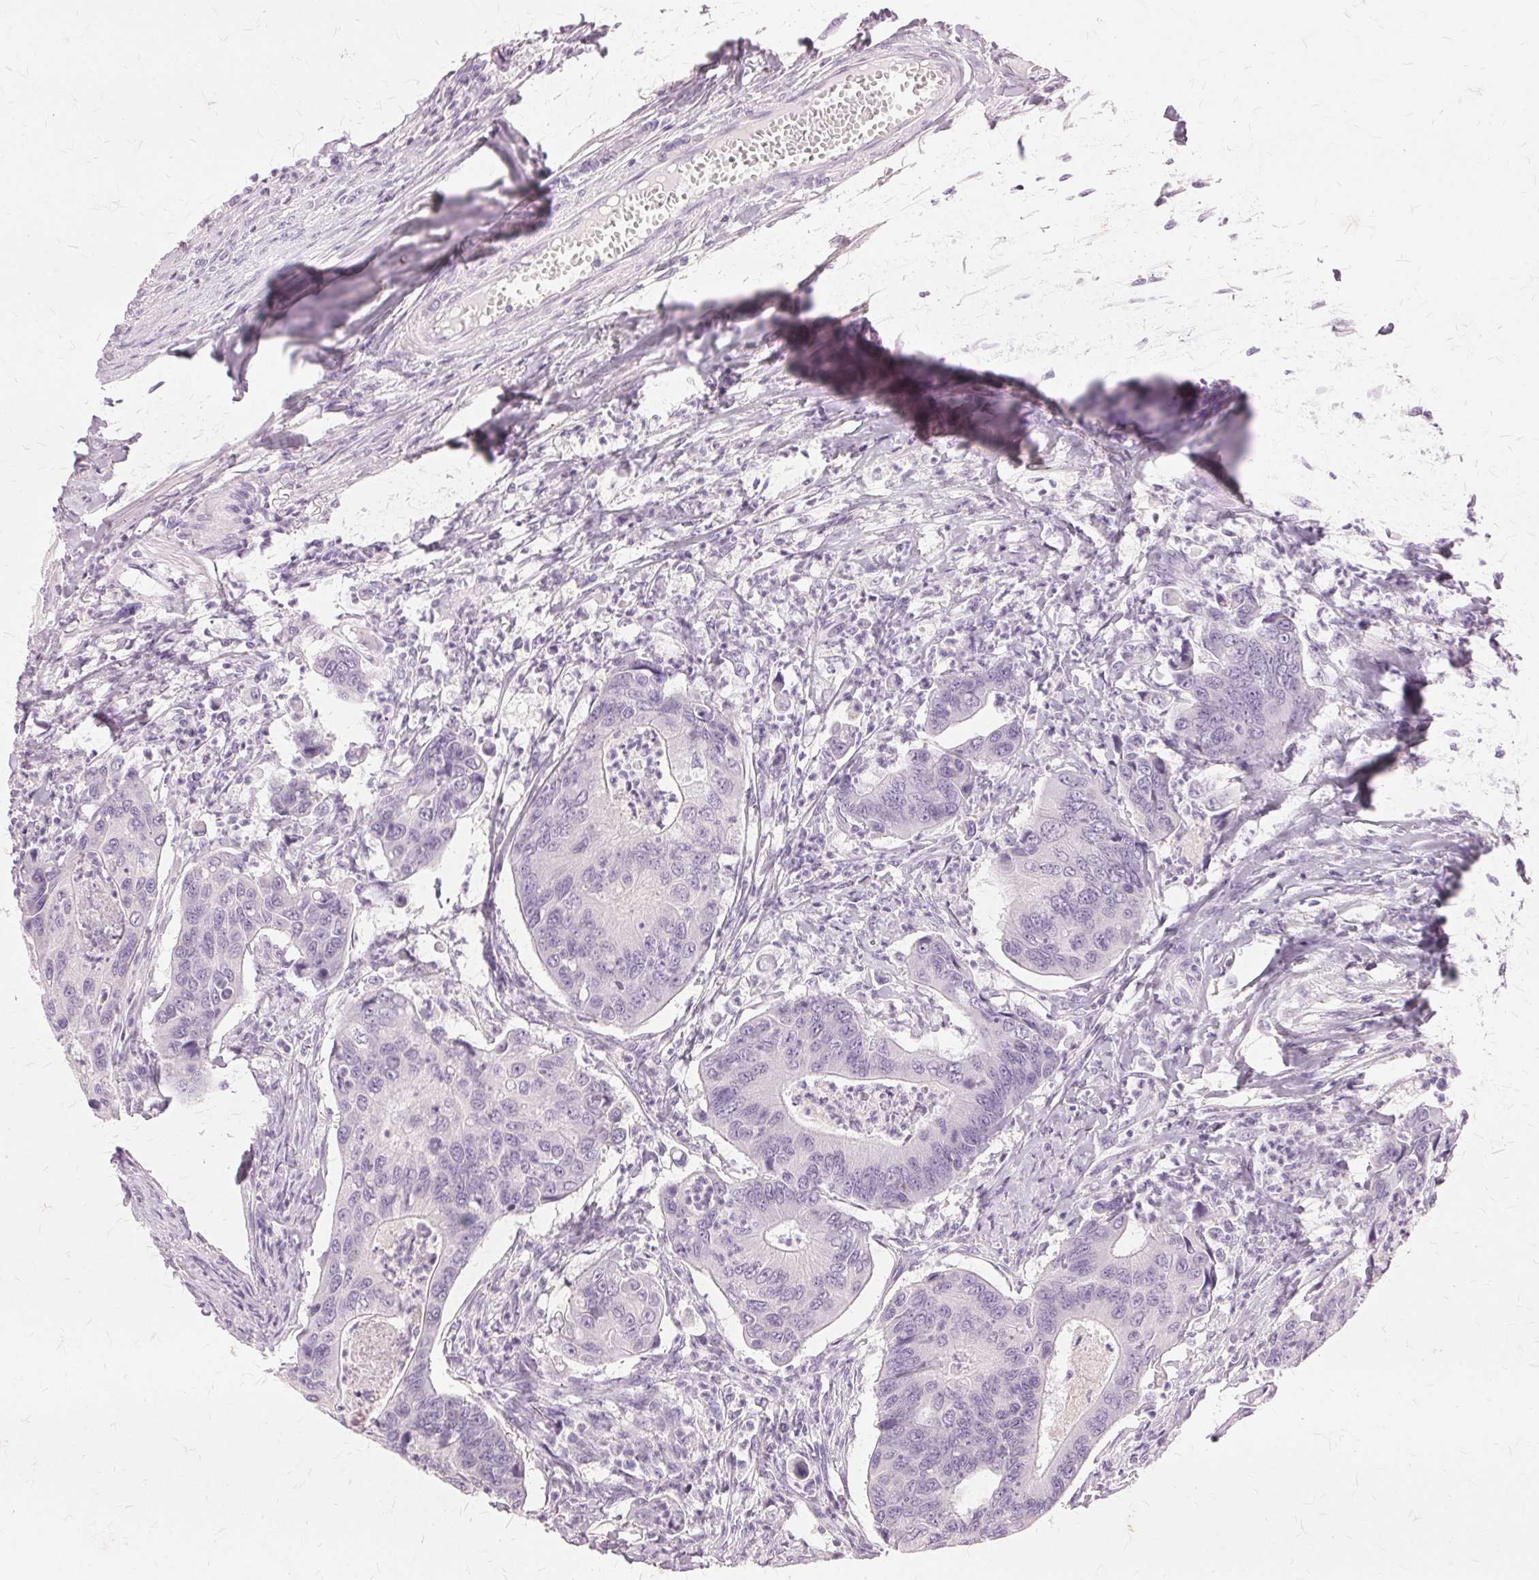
{"staining": {"intensity": "negative", "quantity": "none", "location": "none"}, "tissue": "colorectal cancer", "cell_type": "Tumor cells", "image_type": "cancer", "snomed": [{"axis": "morphology", "description": "Adenocarcinoma, NOS"}, {"axis": "topography", "description": "Colon"}], "caption": "Tumor cells show no significant staining in adenocarcinoma (colorectal). Brightfield microscopy of immunohistochemistry stained with DAB (brown) and hematoxylin (blue), captured at high magnification.", "gene": "SLC45A3", "patient": {"sex": "female", "age": 67}}